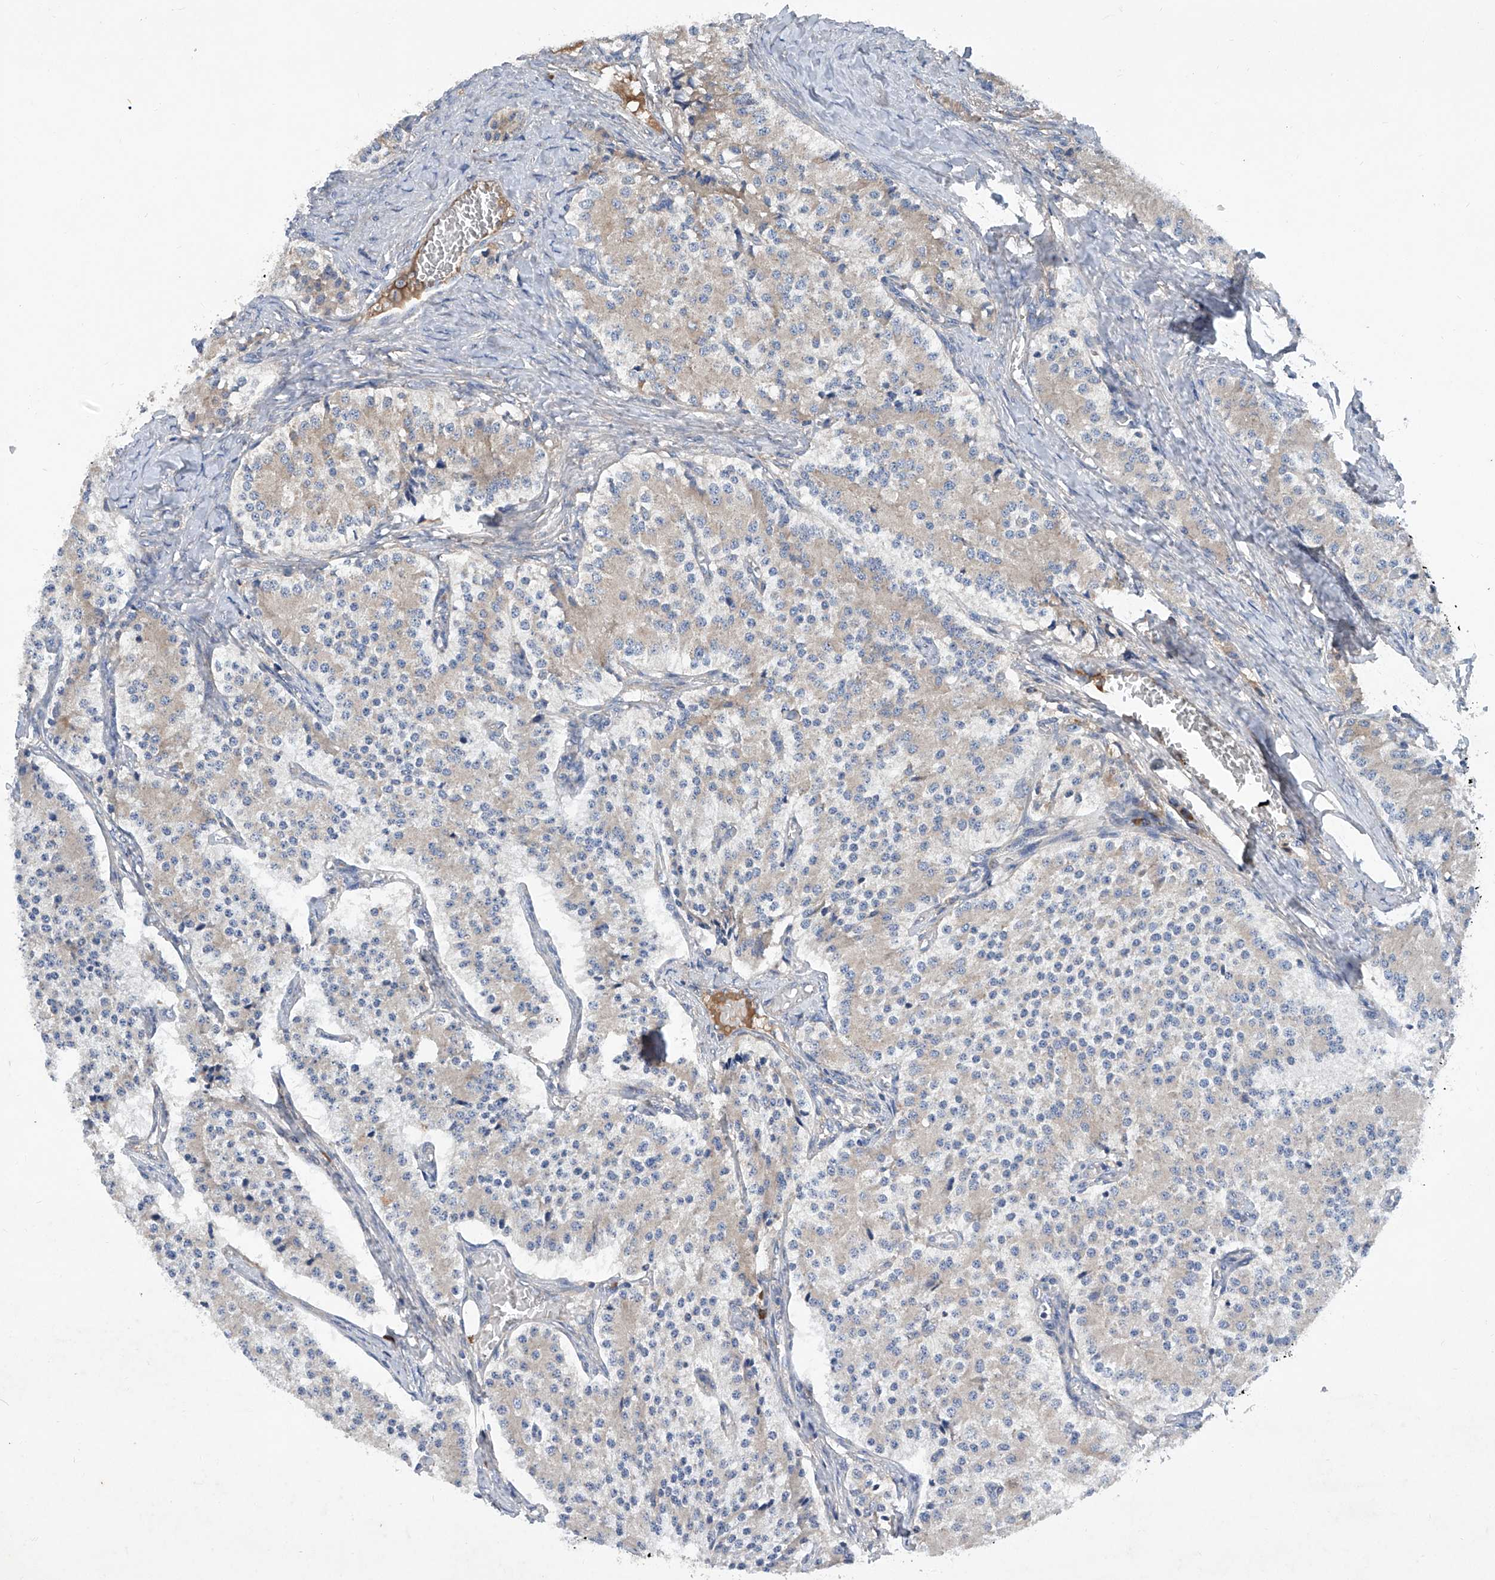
{"staining": {"intensity": "negative", "quantity": "none", "location": "none"}, "tissue": "carcinoid", "cell_type": "Tumor cells", "image_type": "cancer", "snomed": [{"axis": "morphology", "description": "Carcinoid, malignant, NOS"}, {"axis": "topography", "description": "Colon"}], "caption": "Protein analysis of malignant carcinoid exhibits no significant staining in tumor cells. (DAB (3,3'-diaminobenzidine) immunohistochemistry, high magnification).", "gene": "ASCC3", "patient": {"sex": "female", "age": 52}}